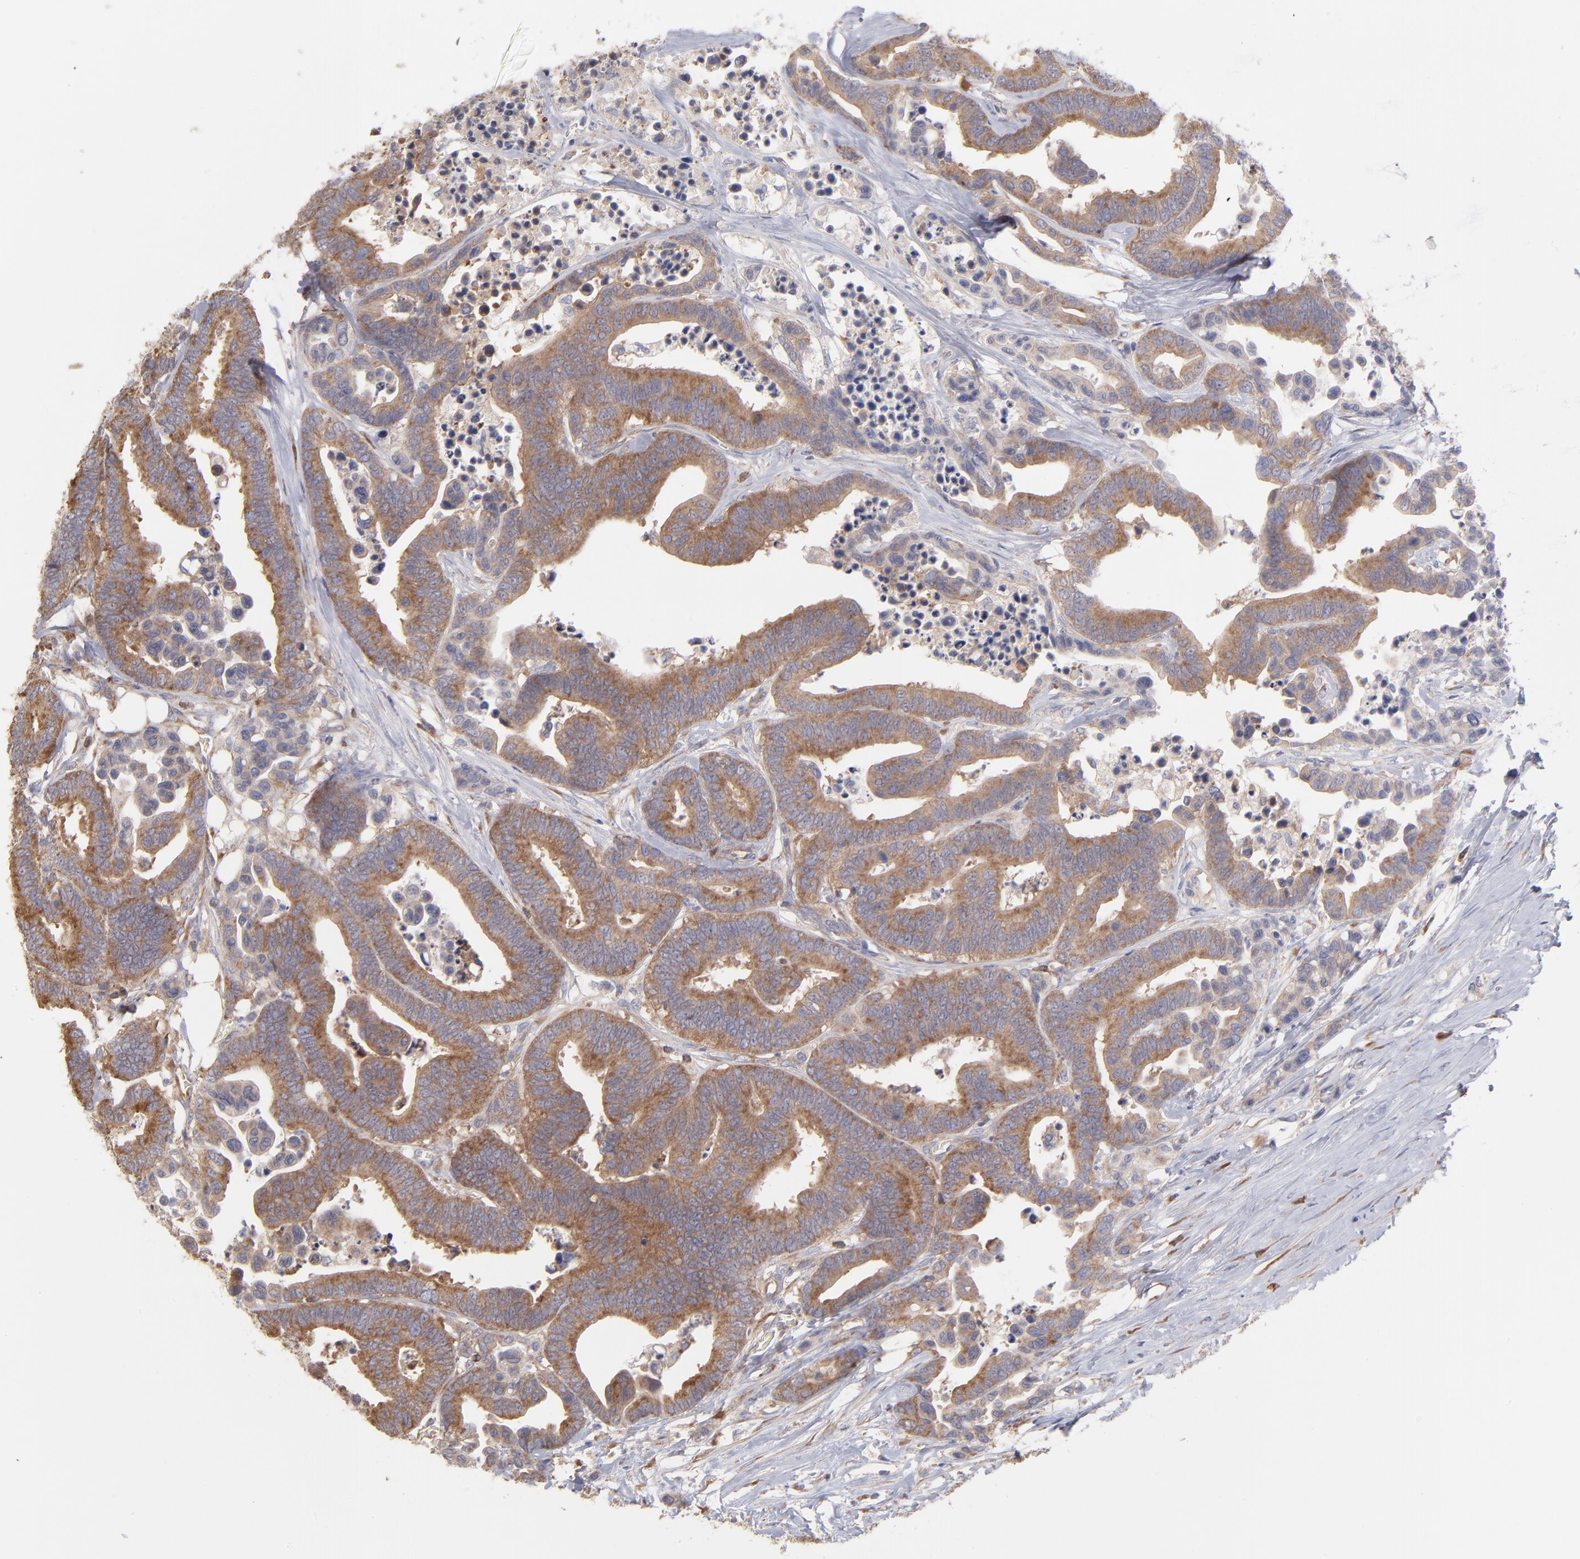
{"staining": {"intensity": "moderate", "quantity": ">75%", "location": "cytoplasmic/membranous"}, "tissue": "colorectal cancer", "cell_type": "Tumor cells", "image_type": "cancer", "snomed": [{"axis": "morphology", "description": "Adenocarcinoma, NOS"}, {"axis": "topography", "description": "Colon"}], "caption": "The immunohistochemical stain shows moderate cytoplasmic/membranous expression in tumor cells of colorectal adenocarcinoma tissue.", "gene": "RPLP0", "patient": {"sex": "male", "age": 82}}